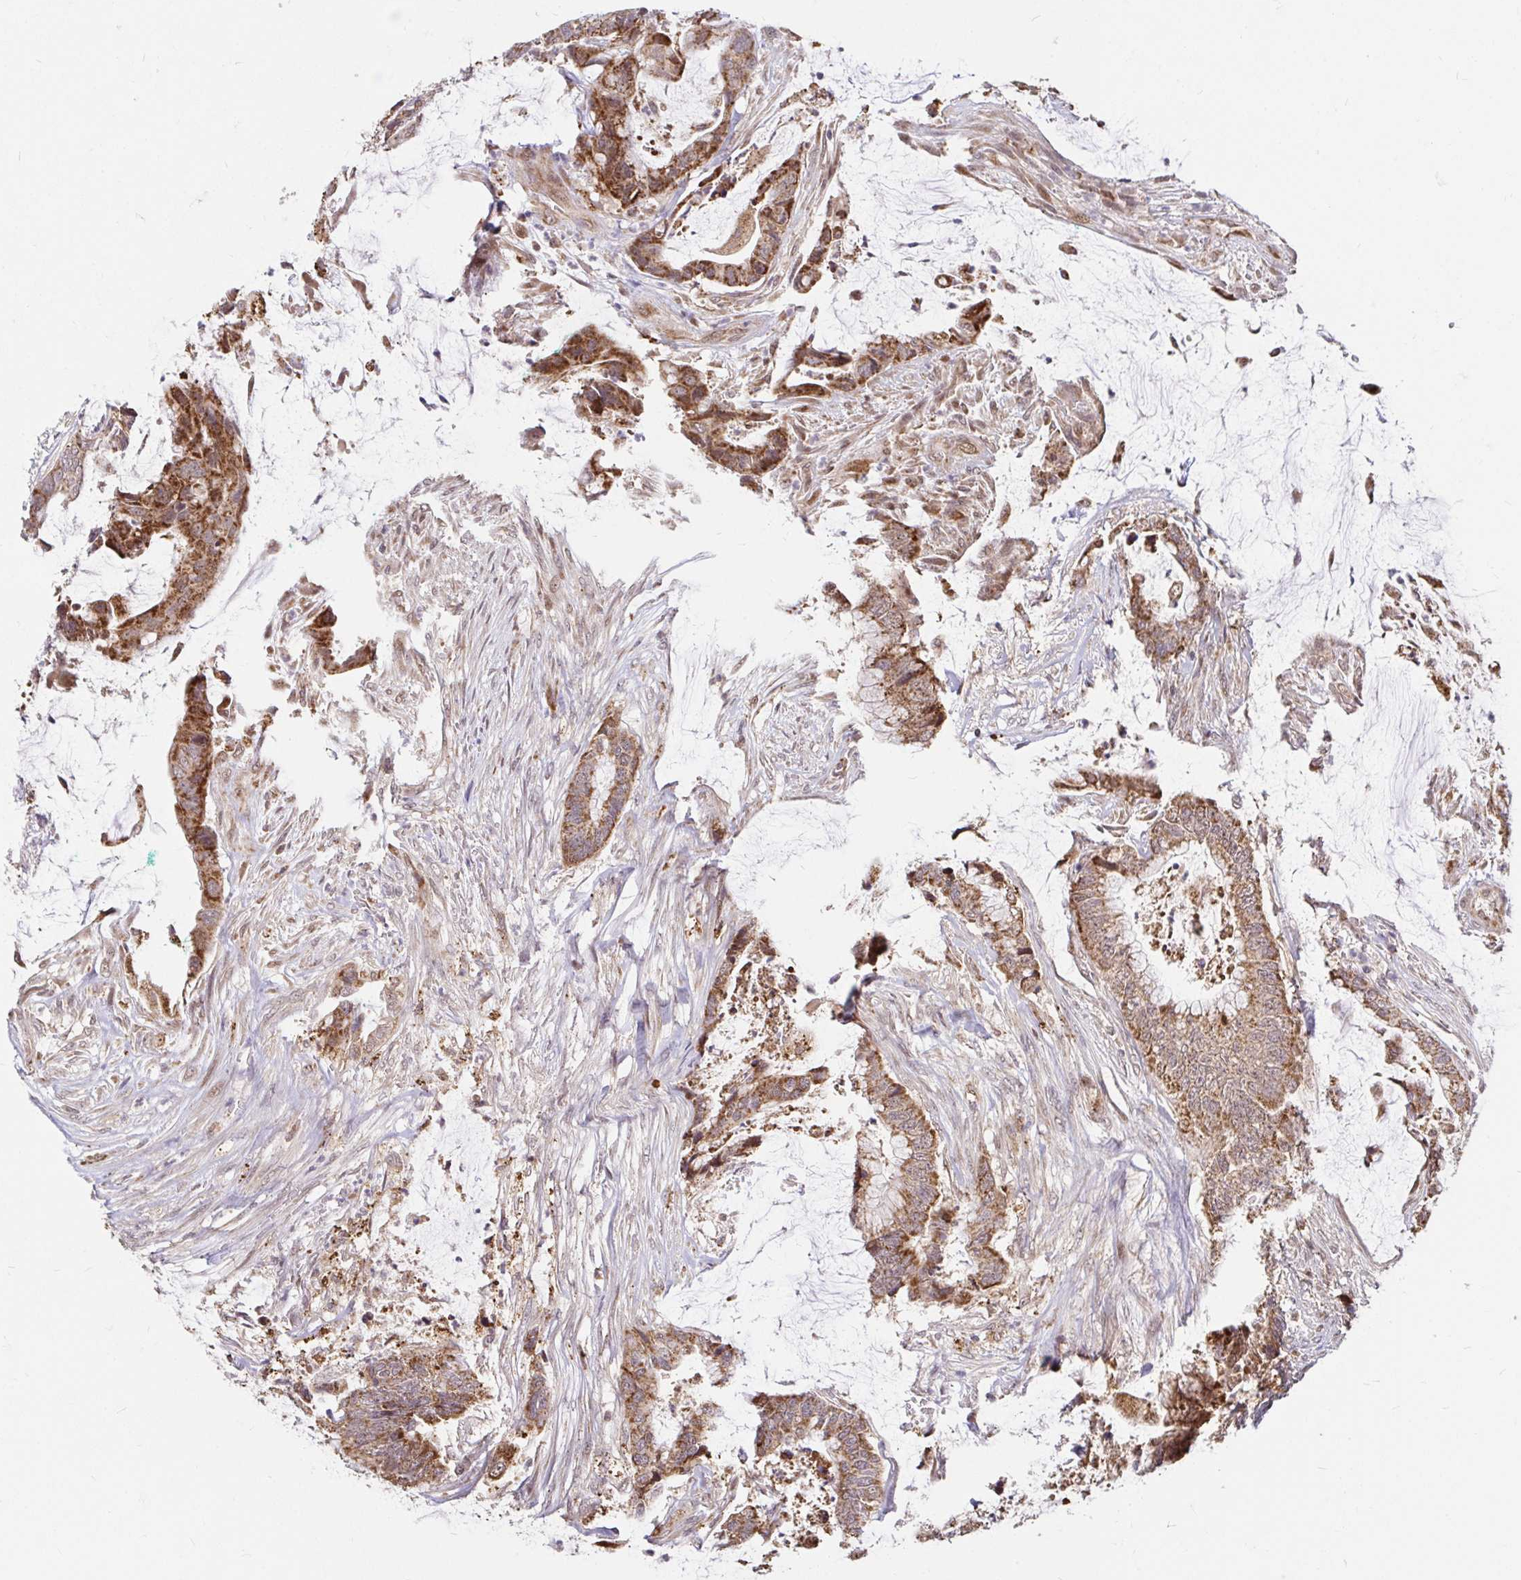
{"staining": {"intensity": "moderate", "quantity": ">75%", "location": "cytoplasmic/membranous"}, "tissue": "colorectal cancer", "cell_type": "Tumor cells", "image_type": "cancer", "snomed": [{"axis": "morphology", "description": "Adenocarcinoma, NOS"}, {"axis": "topography", "description": "Rectum"}], "caption": "Immunohistochemical staining of human colorectal cancer exhibits moderate cytoplasmic/membranous protein staining in approximately >75% of tumor cells.", "gene": "TIMM50", "patient": {"sex": "female", "age": 59}}